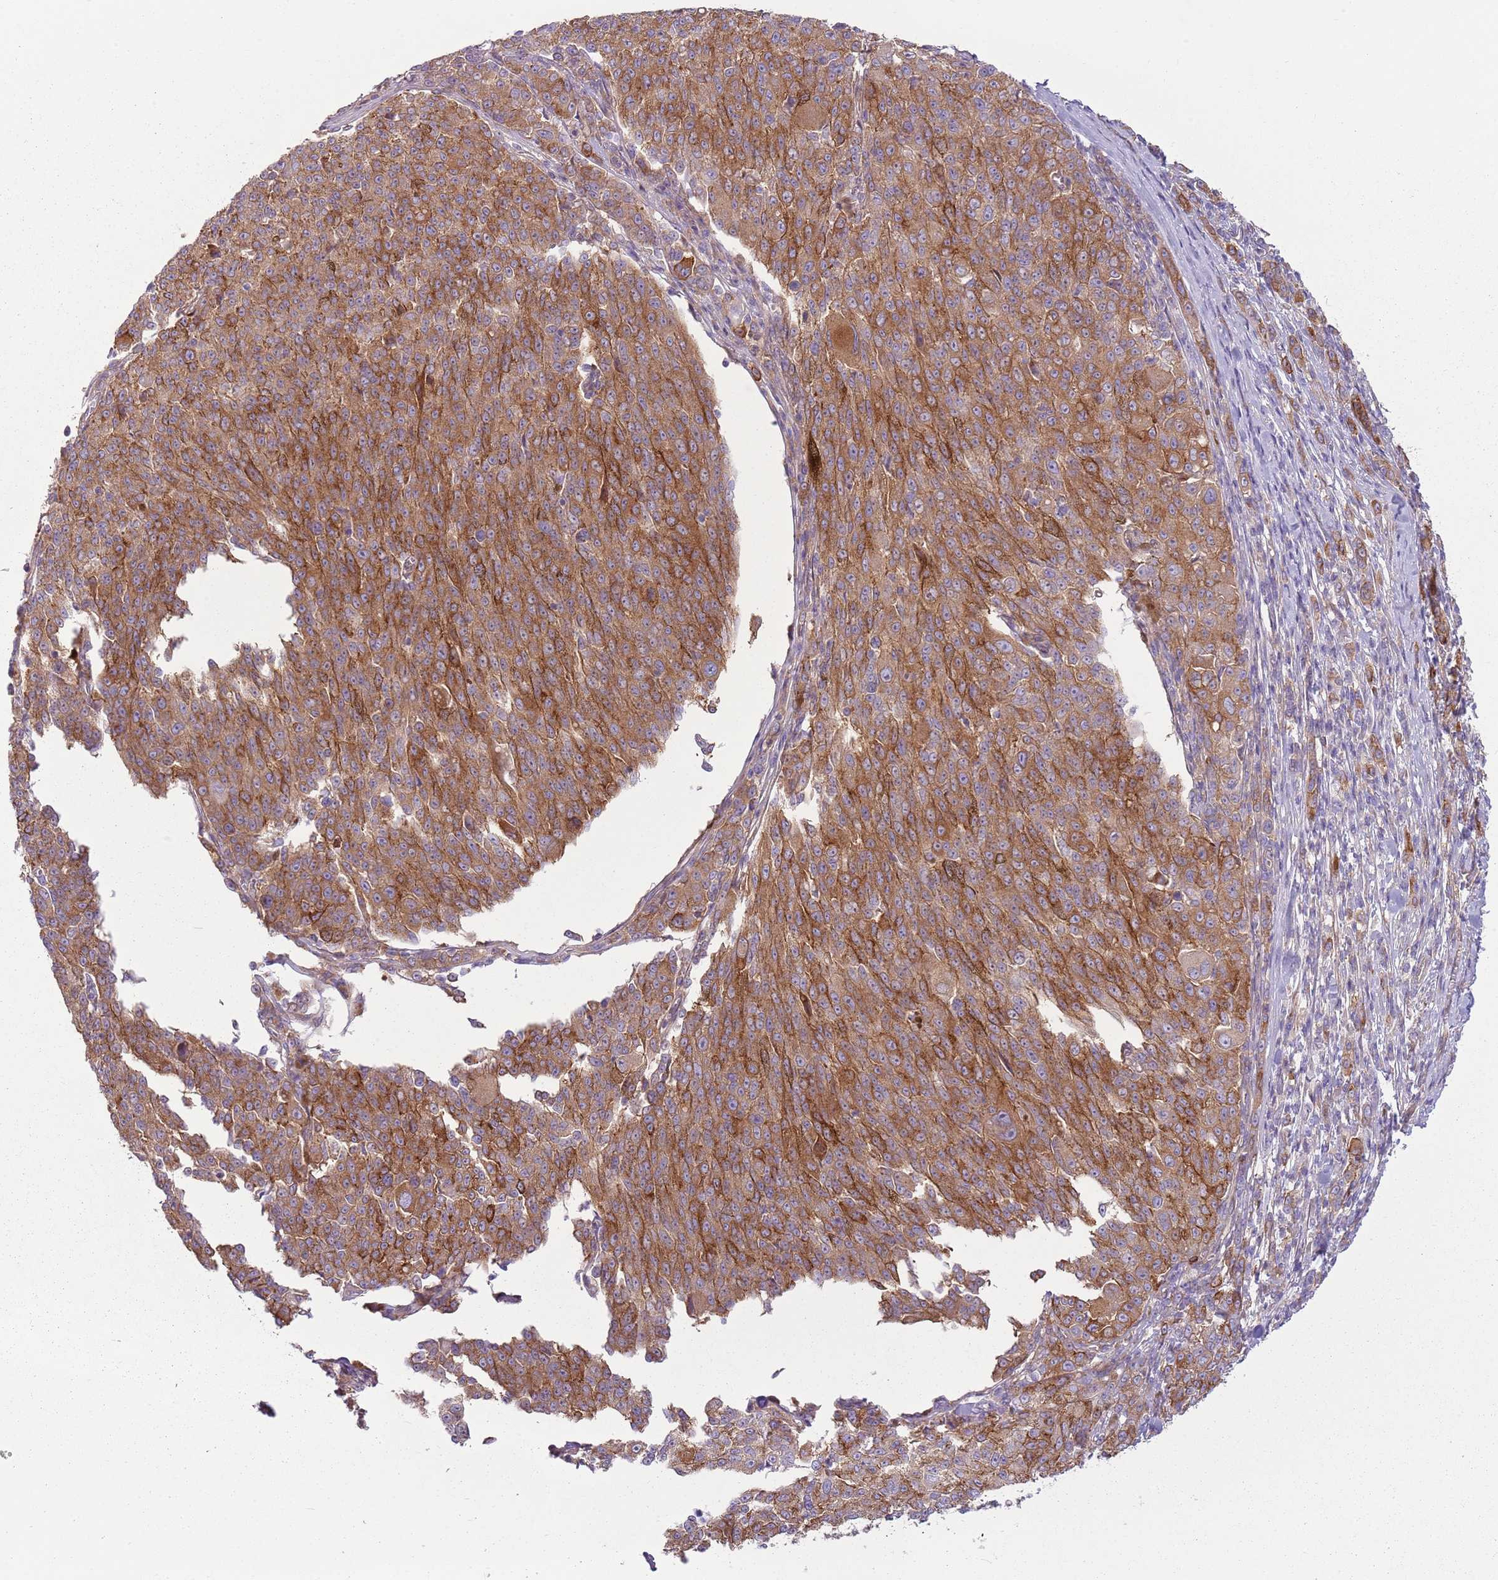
{"staining": {"intensity": "strong", "quantity": ">75%", "location": "cytoplasmic/membranous"}, "tissue": "melanoma", "cell_type": "Tumor cells", "image_type": "cancer", "snomed": [{"axis": "morphology", "description": "Malignant melanoma, NOS"}, {"axis": "topography", "description": "Skin"}], "caption": "Immunohistochemistry (IHC) of malignant melanoma shows high levels of strong cytoplasmic/membranous staining in approximately >75% of tumor cells.", "gene": "SNX1", "patient": {"sex": "female", "age": 52}}